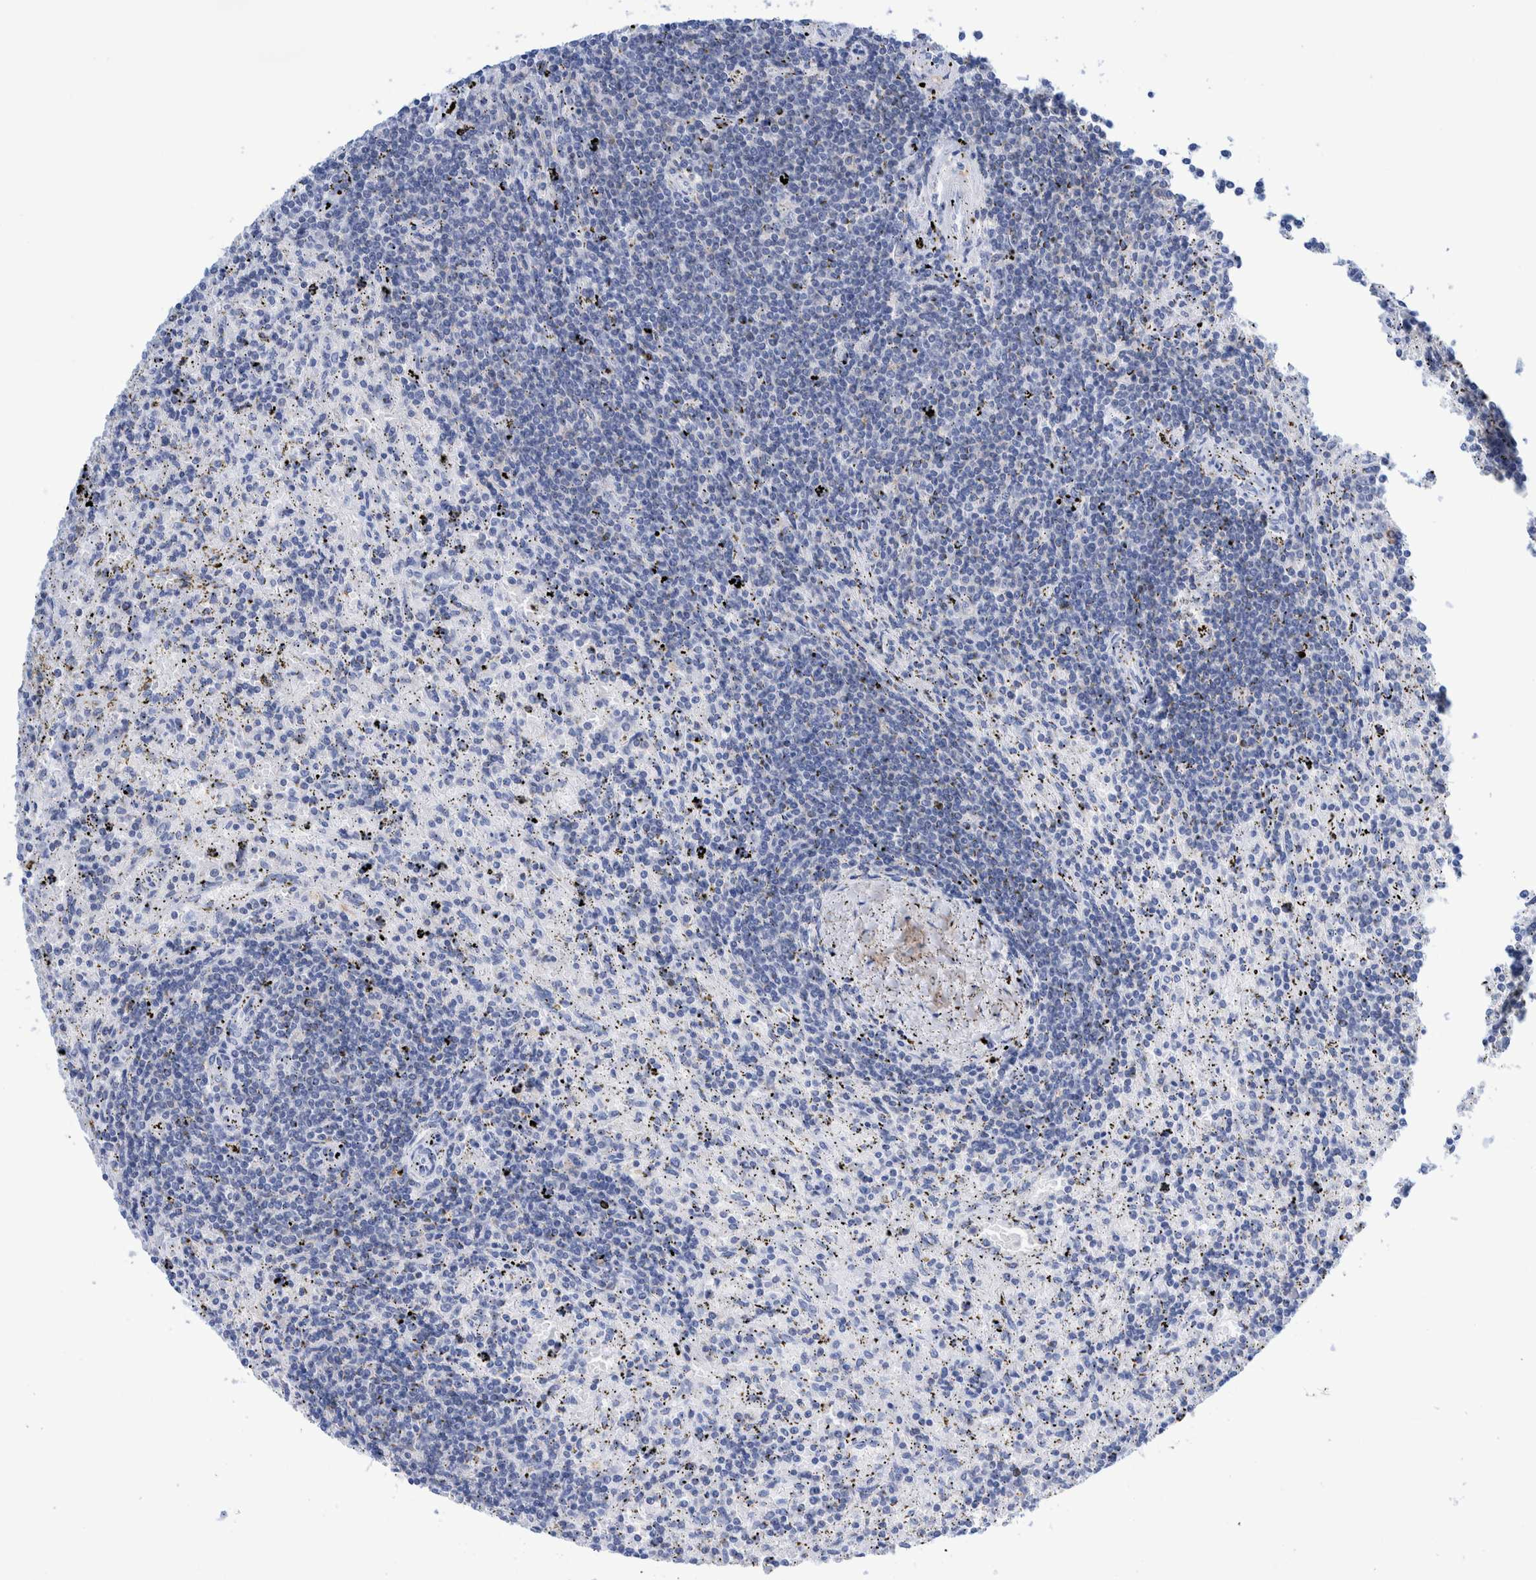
{"staining": {"intensity": "negative", "quantity": "none", "location": "none"}, "tissue": "lymphoma", "cell_type": "Tumor cells", "image_type": "cancer", "snomed": [{"axis": "morphology", "description": "Malignant lymphoma, non-Hodgkin's type, Low grade"}, {"axis": "topography", "description": "Spleen"}], "caption": "Tumor cells are negative for protein expression in human lymphoma.", "gene": "KRT14", "patient": {"sex": "male", "age": 76}}